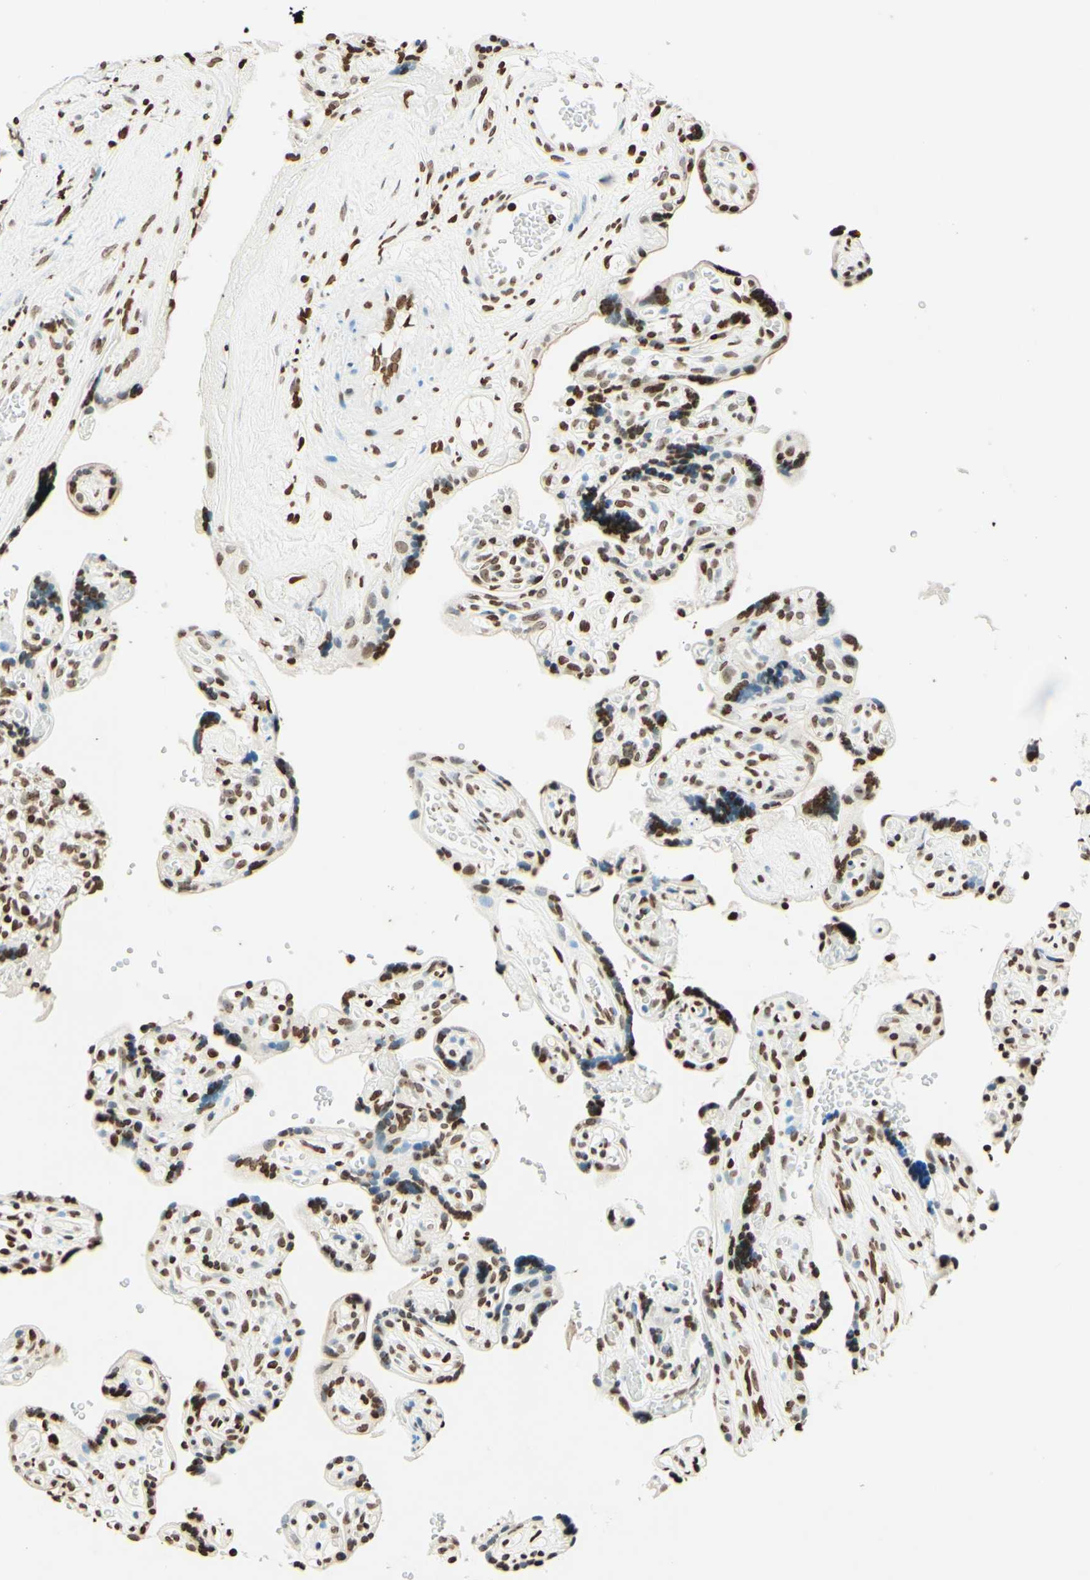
{"staining": {"intensity": "moderate", "quantity": "25%-75%", "location": "nuclear"}, "tissue": "placenta", "cell_type": "Trophoblastic cells", "image_type": "normal", "snomed": [{"axis": "morphology", "description": "Normal tissue, NOS"}, {"axis": "topography", "description": "Placenta"}], "caption": "Placenta was stained to show a protein in brown. There is medium levels of moderate nuclear positivity in approximately 25%-75% of trophoblastic cells. Using DAB (brown) and hematoxylin (blue) stains, captured at high magnification using brightfield microscopy.", "gene": "MSH2", "patient": {"sex": "female", "age": 30}}